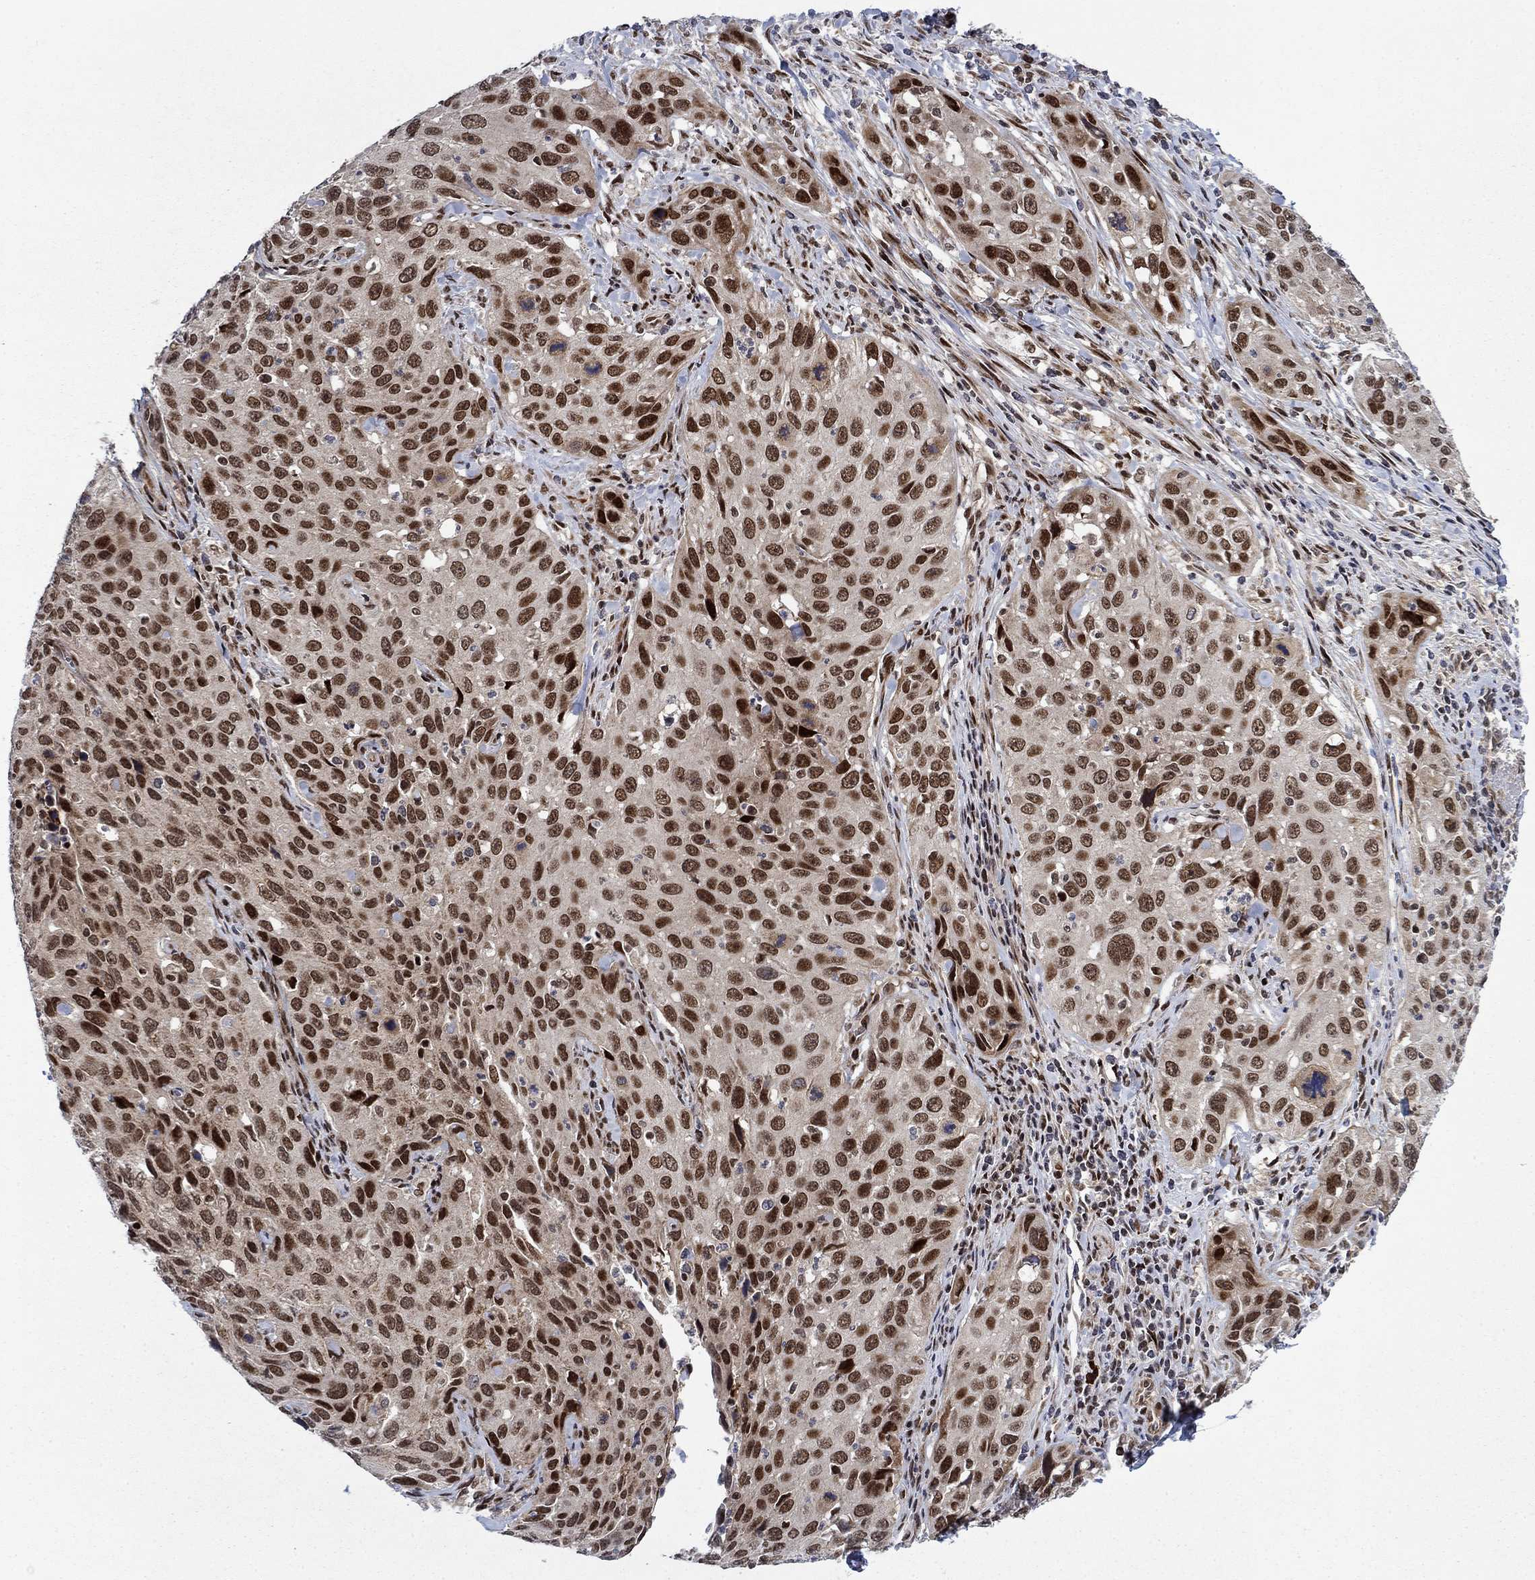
{"staining": {"intensity": "strong", "quantity": ">75%", "location": "nuclear"}, "tissue": "cervical cancer", "cell_type": "Tumor cells", "image_type": "cancer", "snomed": [{"axis": "morphology", "description": "Squamous cell carcinoma, NOS"}, {"axis": "topography", "description": "Cervix"}], "caption": "IHC photomicrograph of human cervical cancer stained for a protein (brown), which exhibits high levels of strong nuclear expression in approximately >75% of tumor cells.", "gene": "PRICKLE4", "patient": {"sex": "female", "age": 26}}